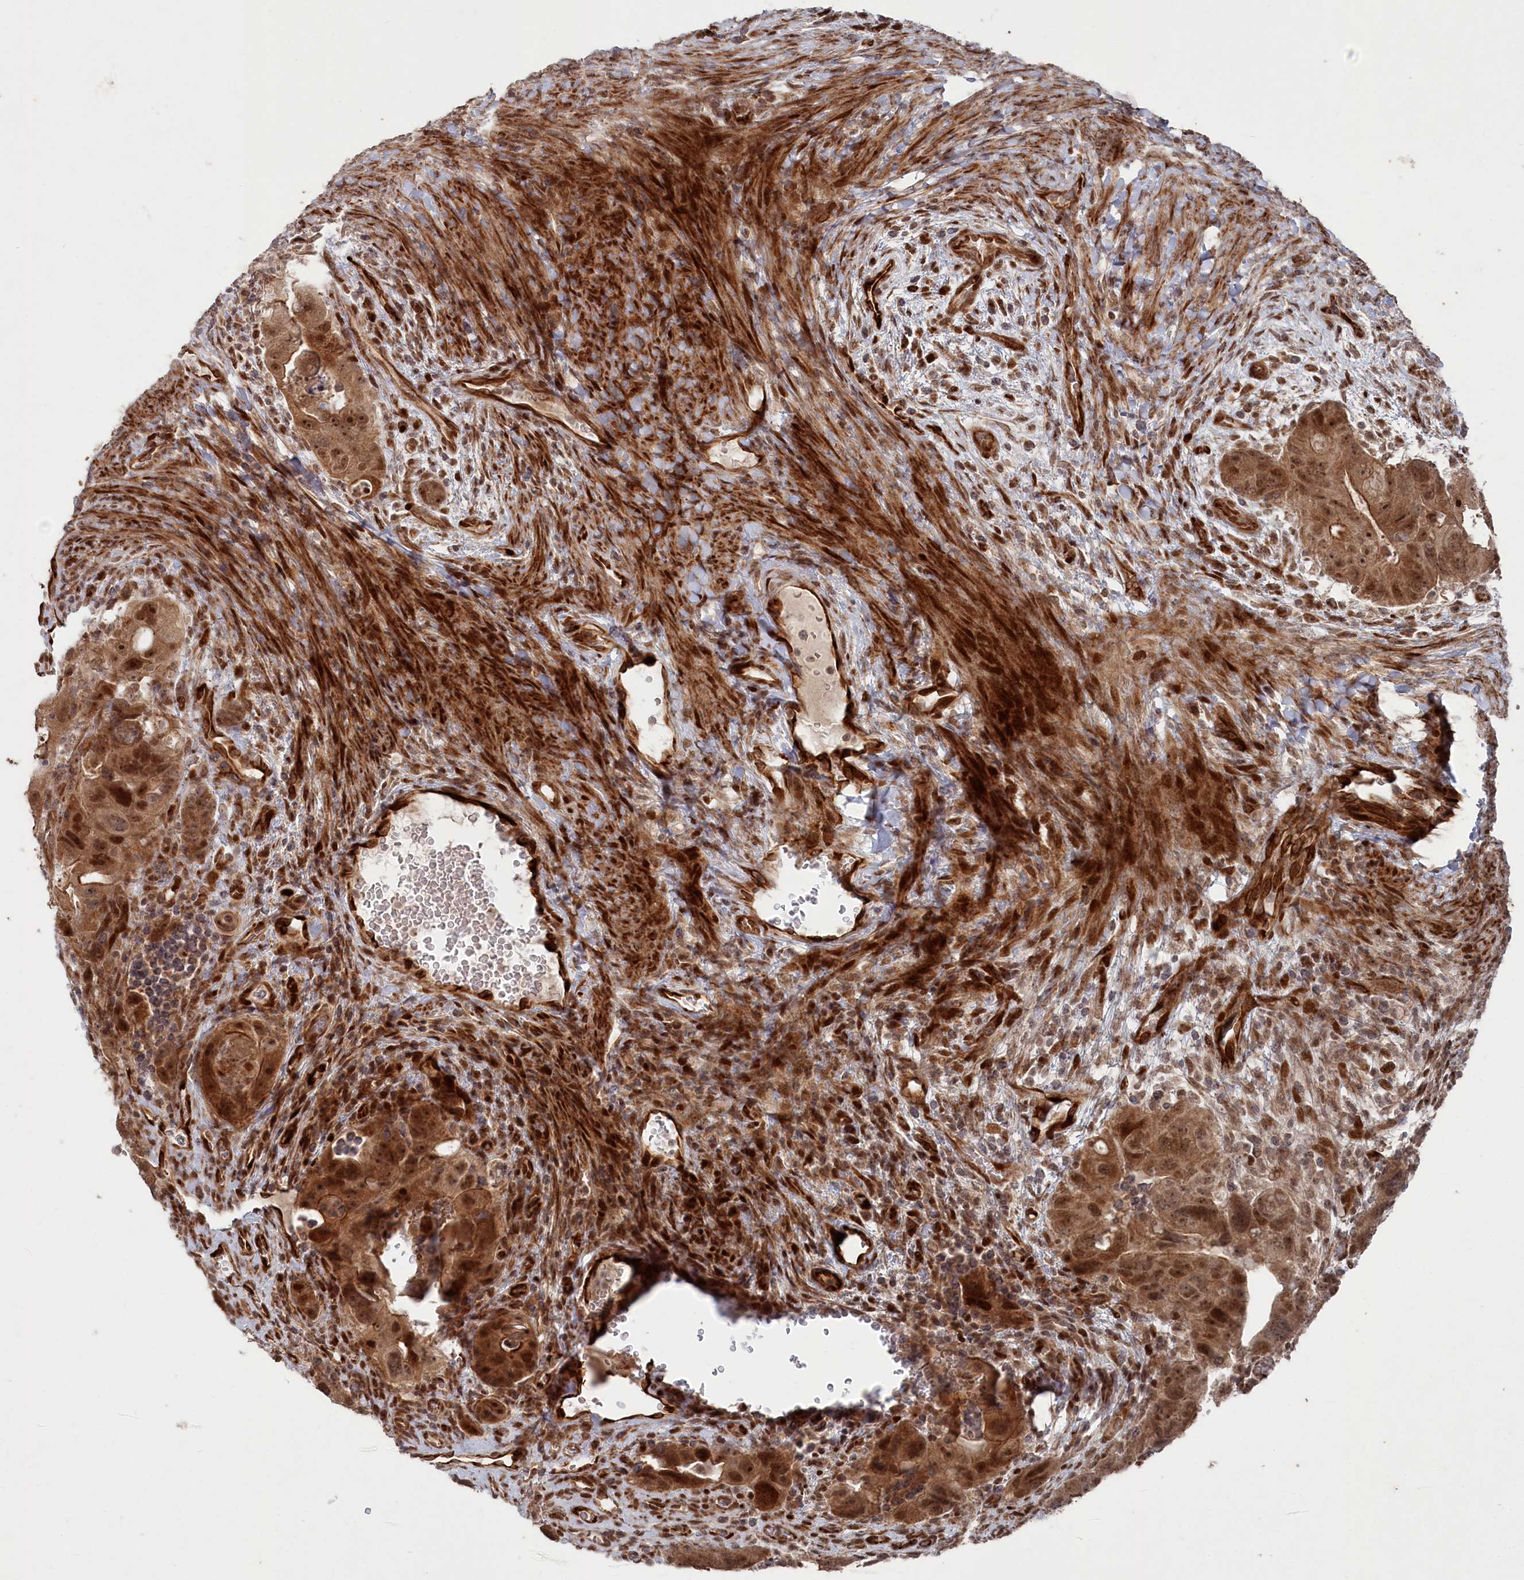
{"staining": {"intensity": "strong", "quantity": ">75%", "location": "cytoplasmic/membranous,nuclear"}, "tissue": "colorectal cancer", "cell_type": "Tumor cells", "image_type": "cancer", "snomed": [{"axis": "morphology", "description": "Adenocarcinoma, NOS"}, {"axis": "topography", "description": "Rectum"}], "caption": "Immunohistochemistry (IHC) (DAB) staining of adenocarcinoma (colorectal) shows strong cytoplasmic/membranous and nuclear protein staining in about >75% of tumor cells.", "gene": "POLR3A", "patient": {"sex": "male", "age": 59}}